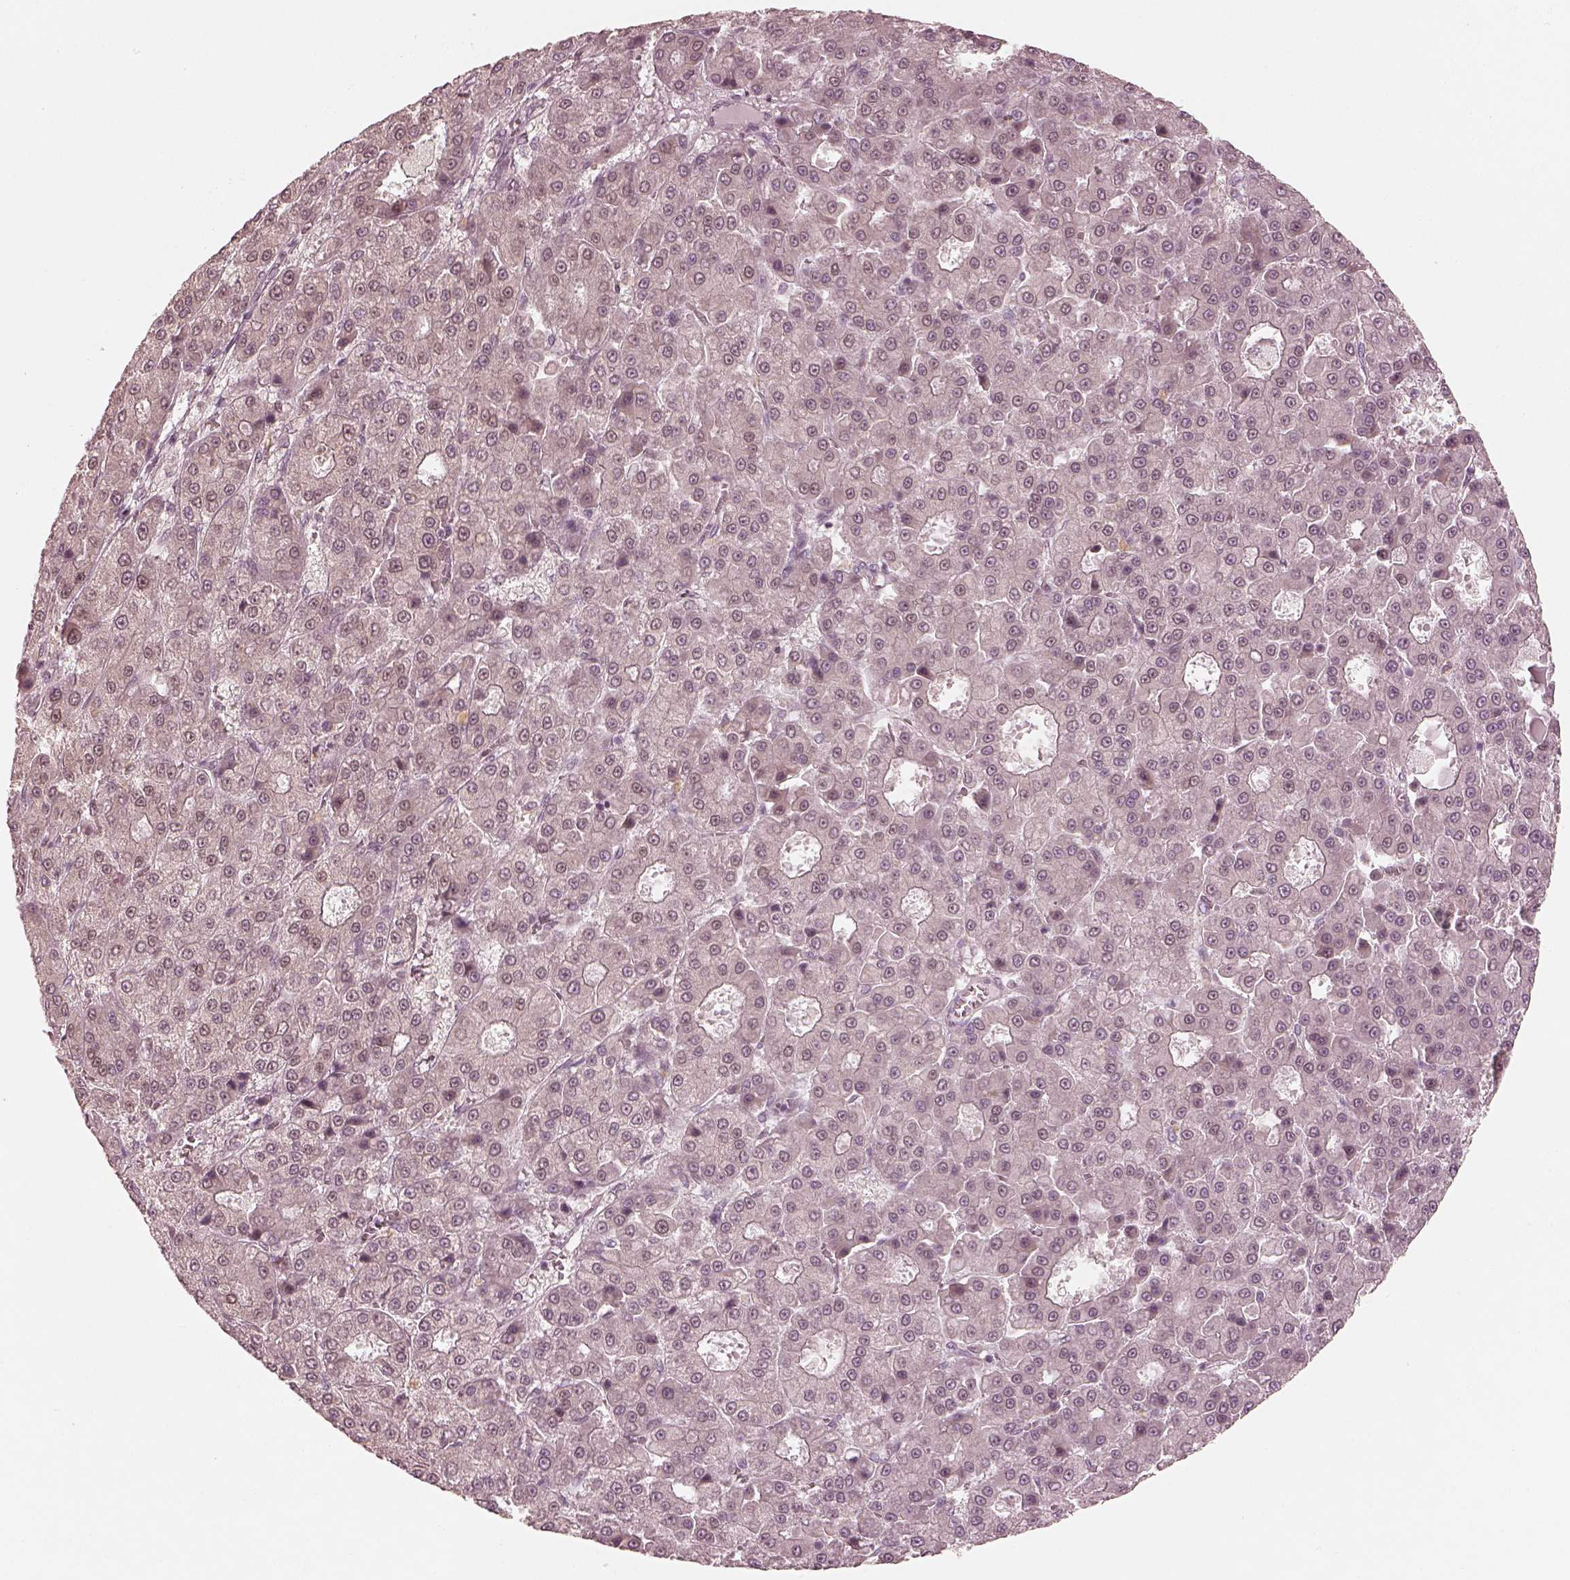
{"staining": {"intensity": "negative", "quantity": "none", "location": "none"}, "tissue": "liver cancer", "cell_type": "Tumor cells", "image_type": "cancer", "snomed": [{"axis": "morphology", "description": "Carcinoma, Hepatocellular, NOS"}, {"axis": "topography", "description": "Liver"}], "caption": "There is no significant expression in tumor cells of liver cancer (hepatocellular carcinoma). The staining was performed using DAB (3,3'-diaminobenzidine) to visualize the protein expression in brown, while the nuclei were stained in blue with hematoxylin (Magnification: 20x).", "gene": "IQCB1", "patient": {"sex": "male", "age": 70}}